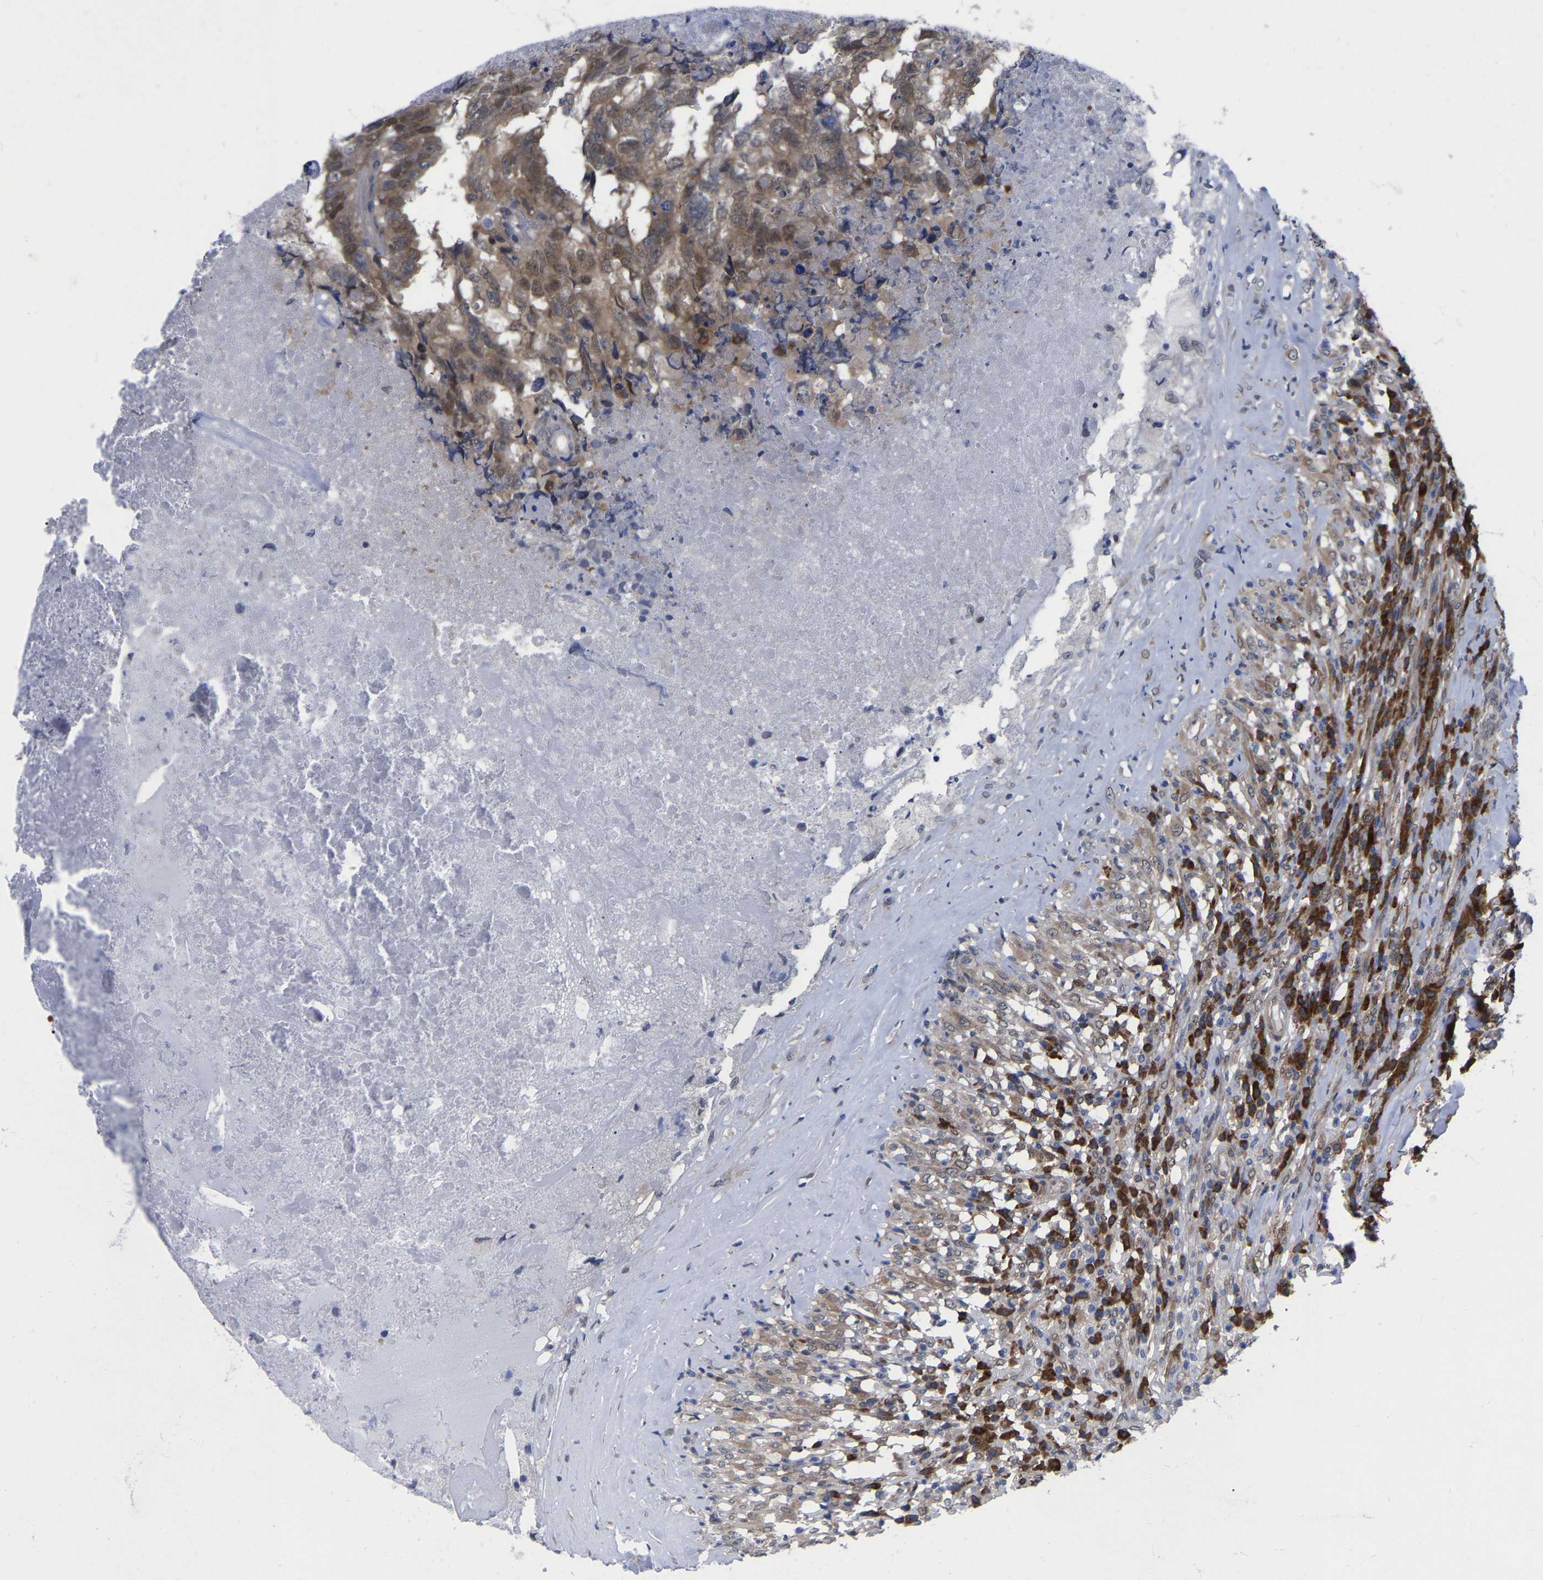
{"staining": {"intensity": "moderate", "quantity": ">75%", "location": "cytoplasmic/membranous,nuclear"}, "tissue": "testis cancer", "cell_type": "Tumor cells", "image_type": "cancer", "snomed": [{"axis": "morphology", "description": "Necrosis, NOS"}, {"axis": "morphology", "description": "Carcinoma, Embryonal, NOS"}, {"axis": "topography", "description": "Testis"}], "caption": "This photomicrograph reveals IHC staining of human testis cancer (embryonal carcinoma), with medium moderate cytoplasmic/membranous and nuclear positivity in about >75% of tumor cells.", "gene": "UBE4B", "patient": {"sex": "male", "age": 19}}